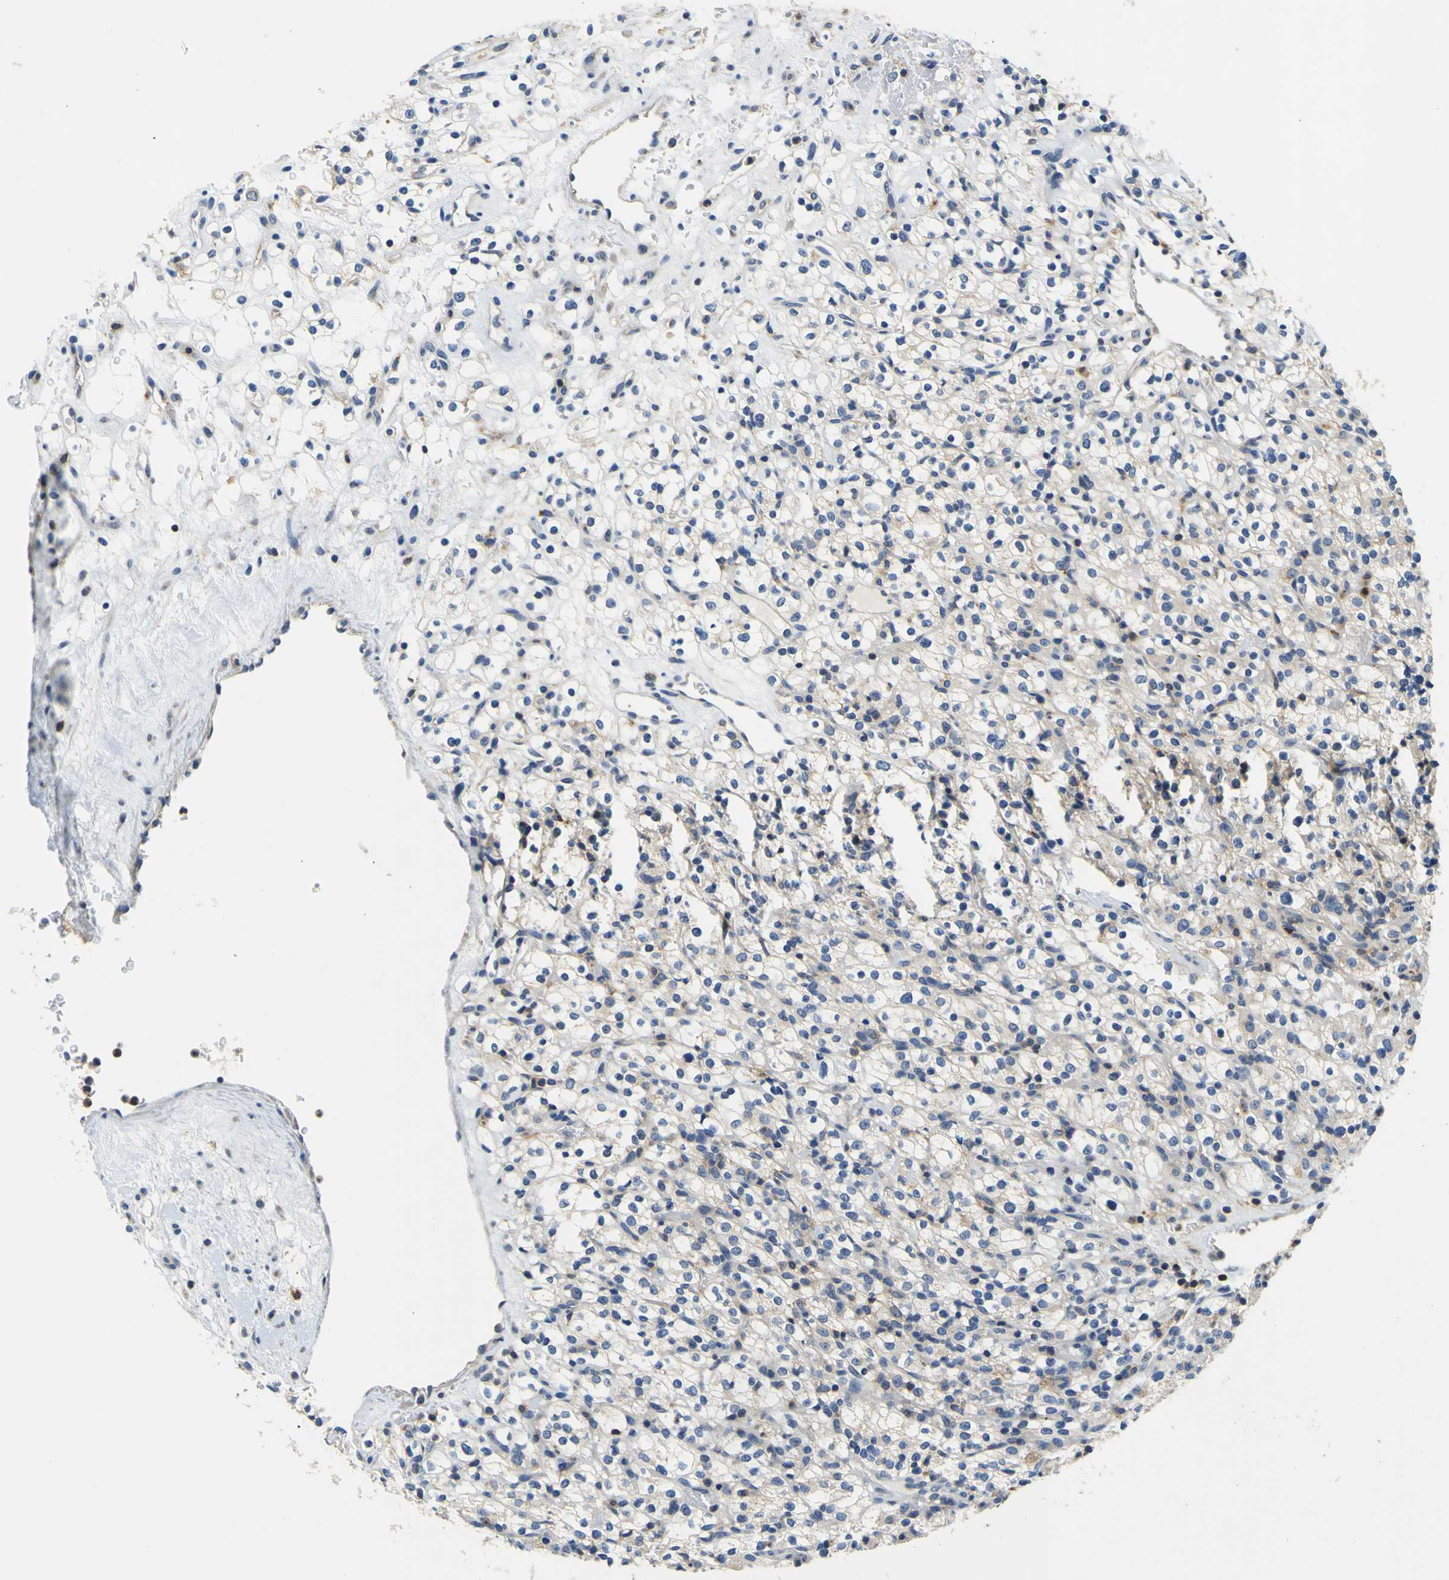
{"staining": {"intensity": "weak", "quantity": "<25%", "location": "cytoplasmic/membranous"}, "tissue": "renal cancer", "cell_type": "Tumor cells", "image_type": "cancer", "snomed": [{"axis": "morphology", "description": "Normal tissue, NOS"}, {"axis": "morphology", "description": "Adenocarcinoma, NOS"}, {"axis": "topography", "description": "Kidney"}], "caption": "Immunohistochemistry of human renal adenocarcinoma reveals no staining in tumor cells.", "gene": "TNIK", "patient": {"sex": "female", "age": 72}}